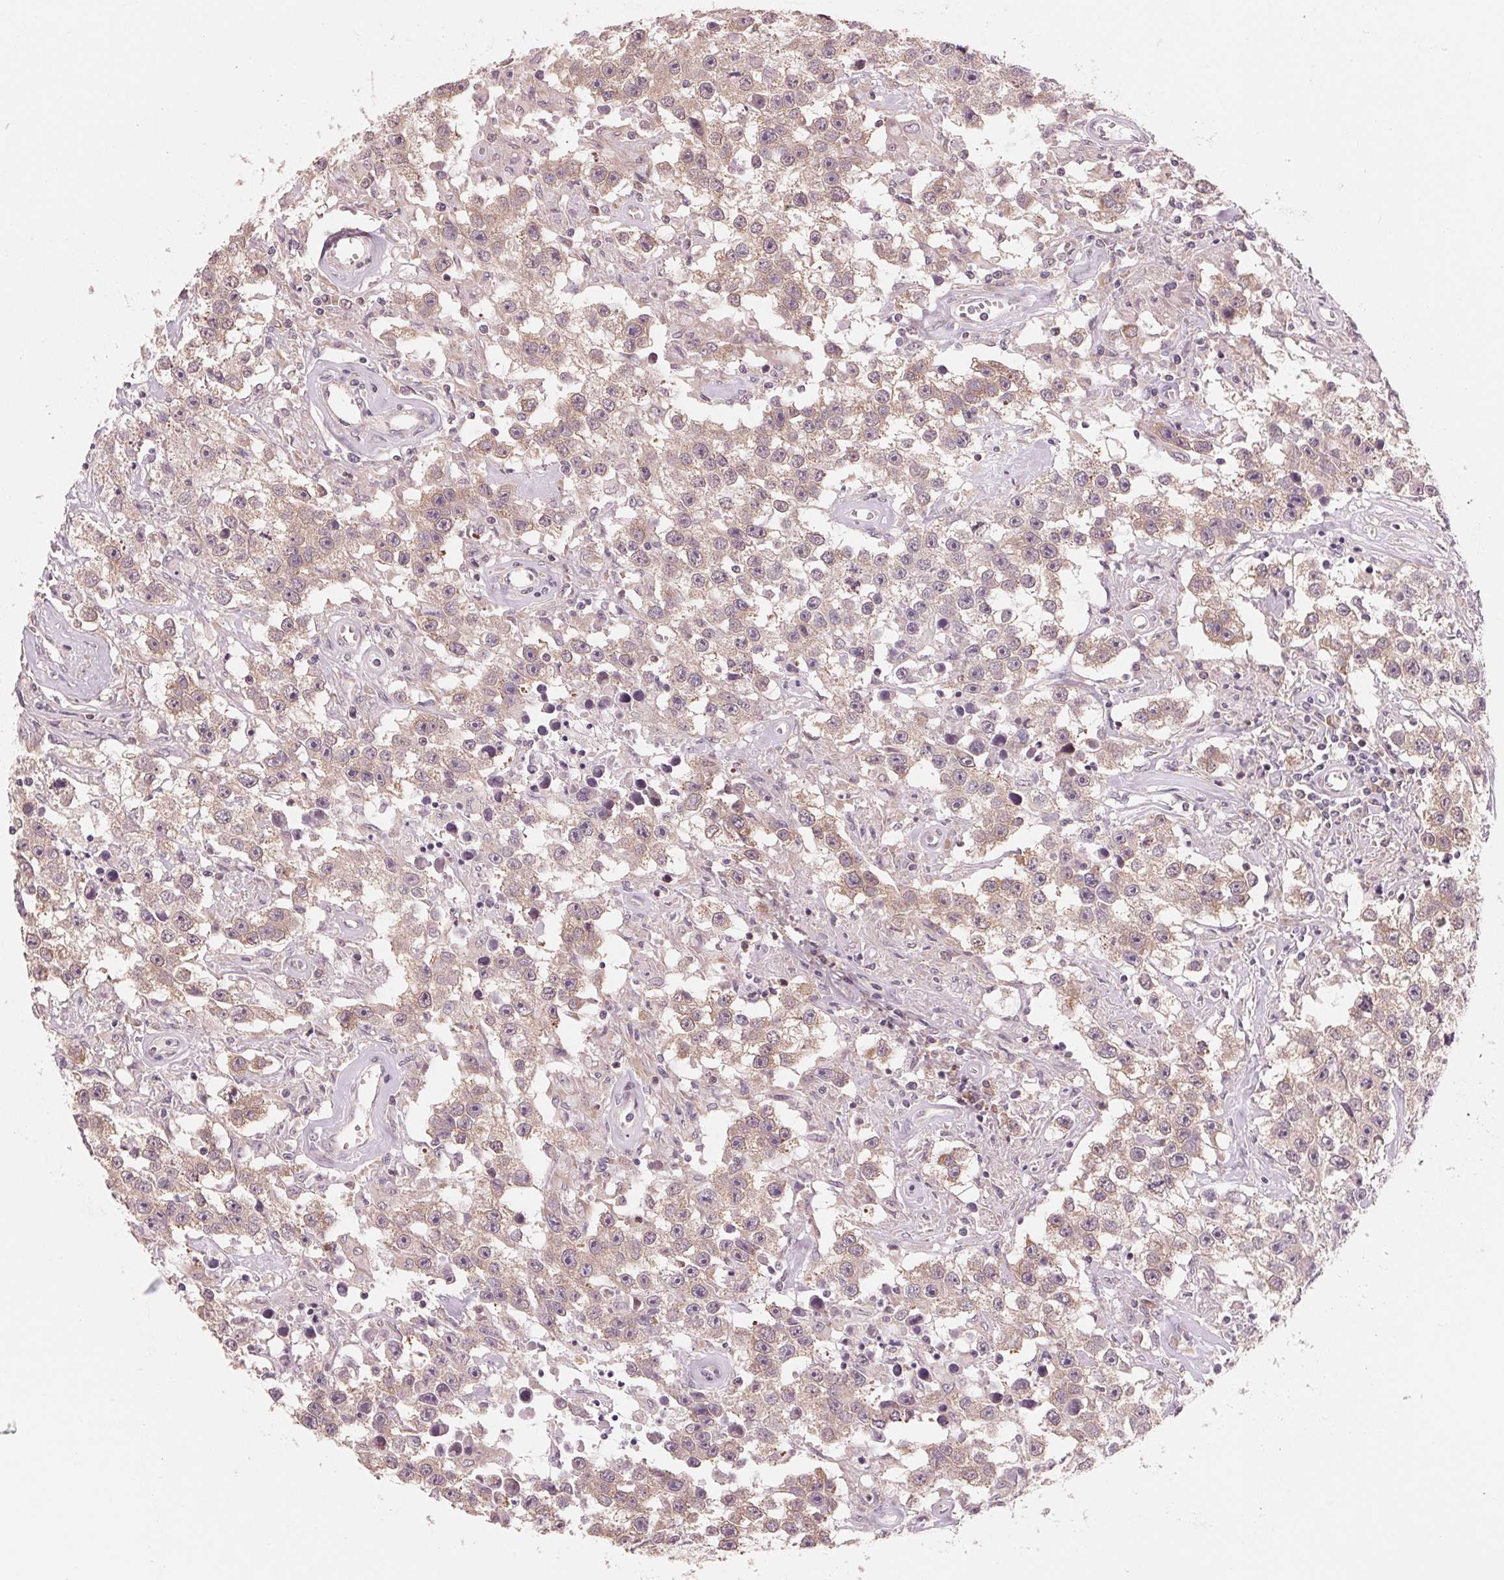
{"staining": {"intensity": "weak", "quantity": ">75%", "location": "cytoplasmic/membranous"}, "tissue": "testis cancer", "cell_type": "Tumor cells", "image_type": "cancer", "snomed": [{"axis": "morphology", "description": "Seminoma, NOS"}, {"axis": "topography", "description": "Testis"}], "caption": "High-power microscopy captured an IHC histopathology image of testis cancer (seminoma), revealing weak cytoplasmic/membranous positivity in about >75% of tumor cells.", "gene": "GIGYF2", "patient": {"sex": "male", "age": 43}}